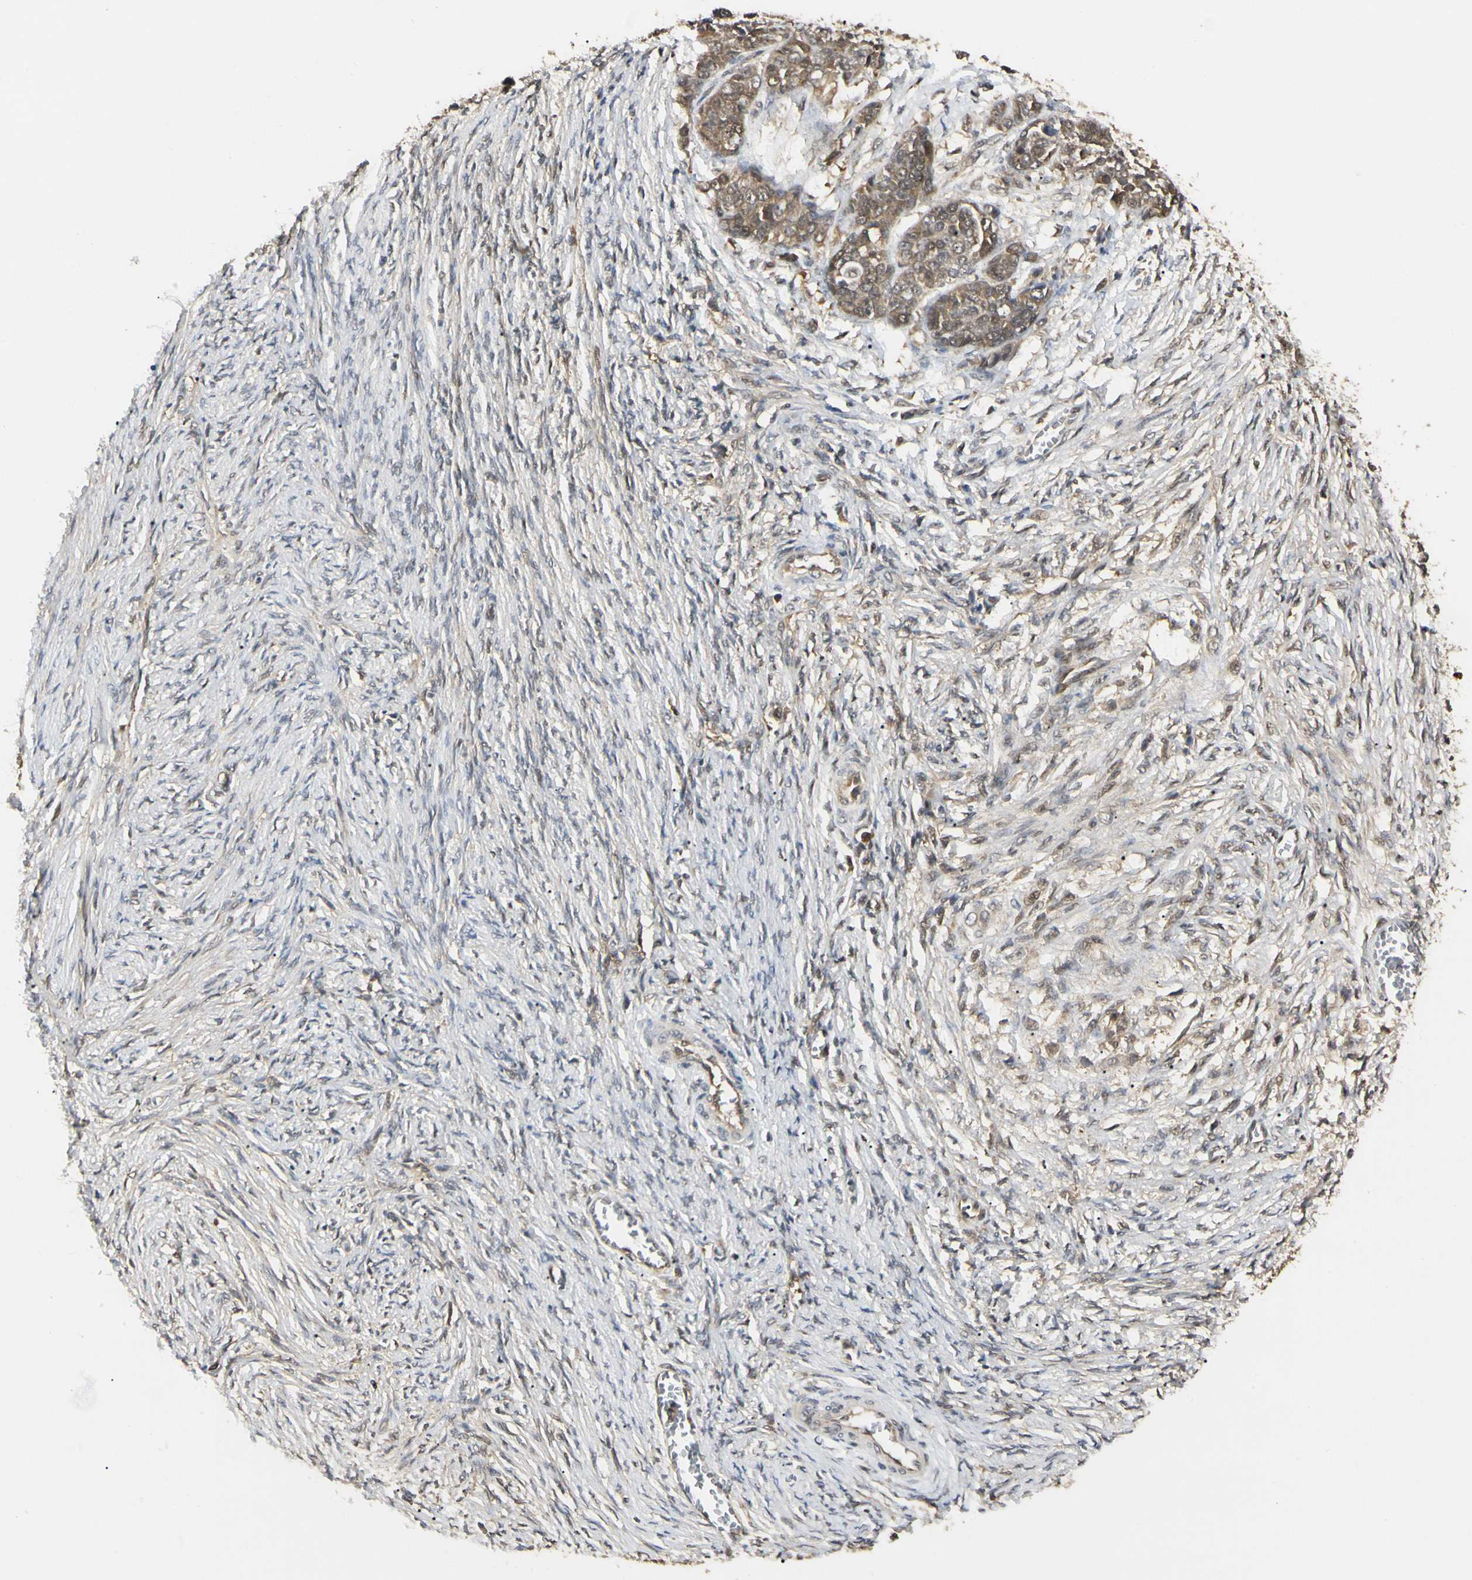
{"staining": {"intensity": "weak", "quantity": ">75%", "location": "cytoplasmic/membranous,nuclear"}, "tissue": "ovarian cancer", "cell_type": "Tumor cells", "image_type": "cancer", "snomed": [{"axis": "morphology", "description": "Cystadenocarcinoma, serous, NOS"}, {"axis": "topography", "description": "Ovary"}], "caption": "The micrograph demonstrates a brown stain indicating the presence of a protein in the cytoplasmic/membranous and nuclear of tumor cells in ovarian cancer.", "gene": "UBE2Z", "patient": {"sex": "female", "age": 44}}